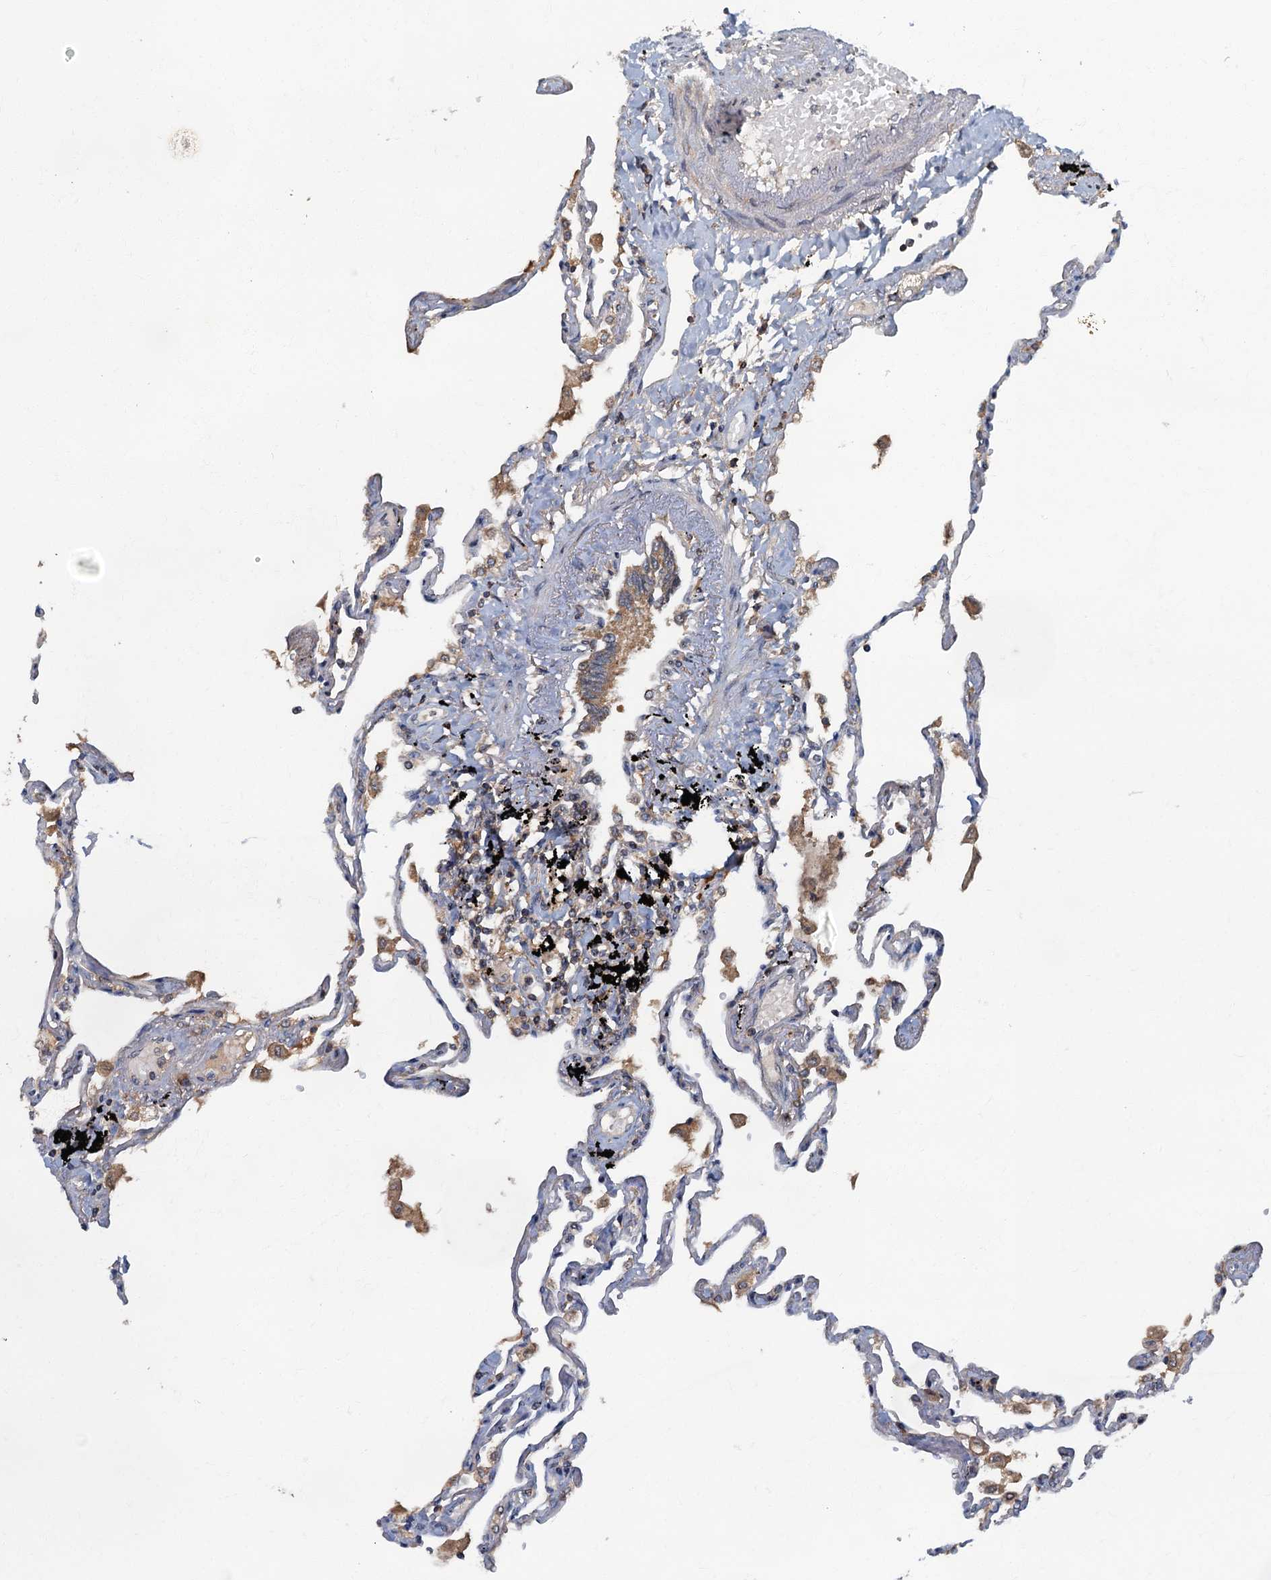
{"staining": {"intensity": "moderate", "quantity": "<25%", "location": "cytoplasmic/membranous"}, "tissue": "lung", "cell_type": "Alveolar cells", "image_type": "normal", "snomed": [{"axis": "morphology", "description": "Normal tissue, NOS"}, {"axis": "topography", "description": "Lung"}], "caption": "Lung was stained to show a protein in brown. There is low levels of moderate cytoplasmic/membranous positivity in about <25% of alveolar cells. Nuclei are stained in blue.", "gene": "WDCP", "patient": {"sex": "female", "age": 67}}